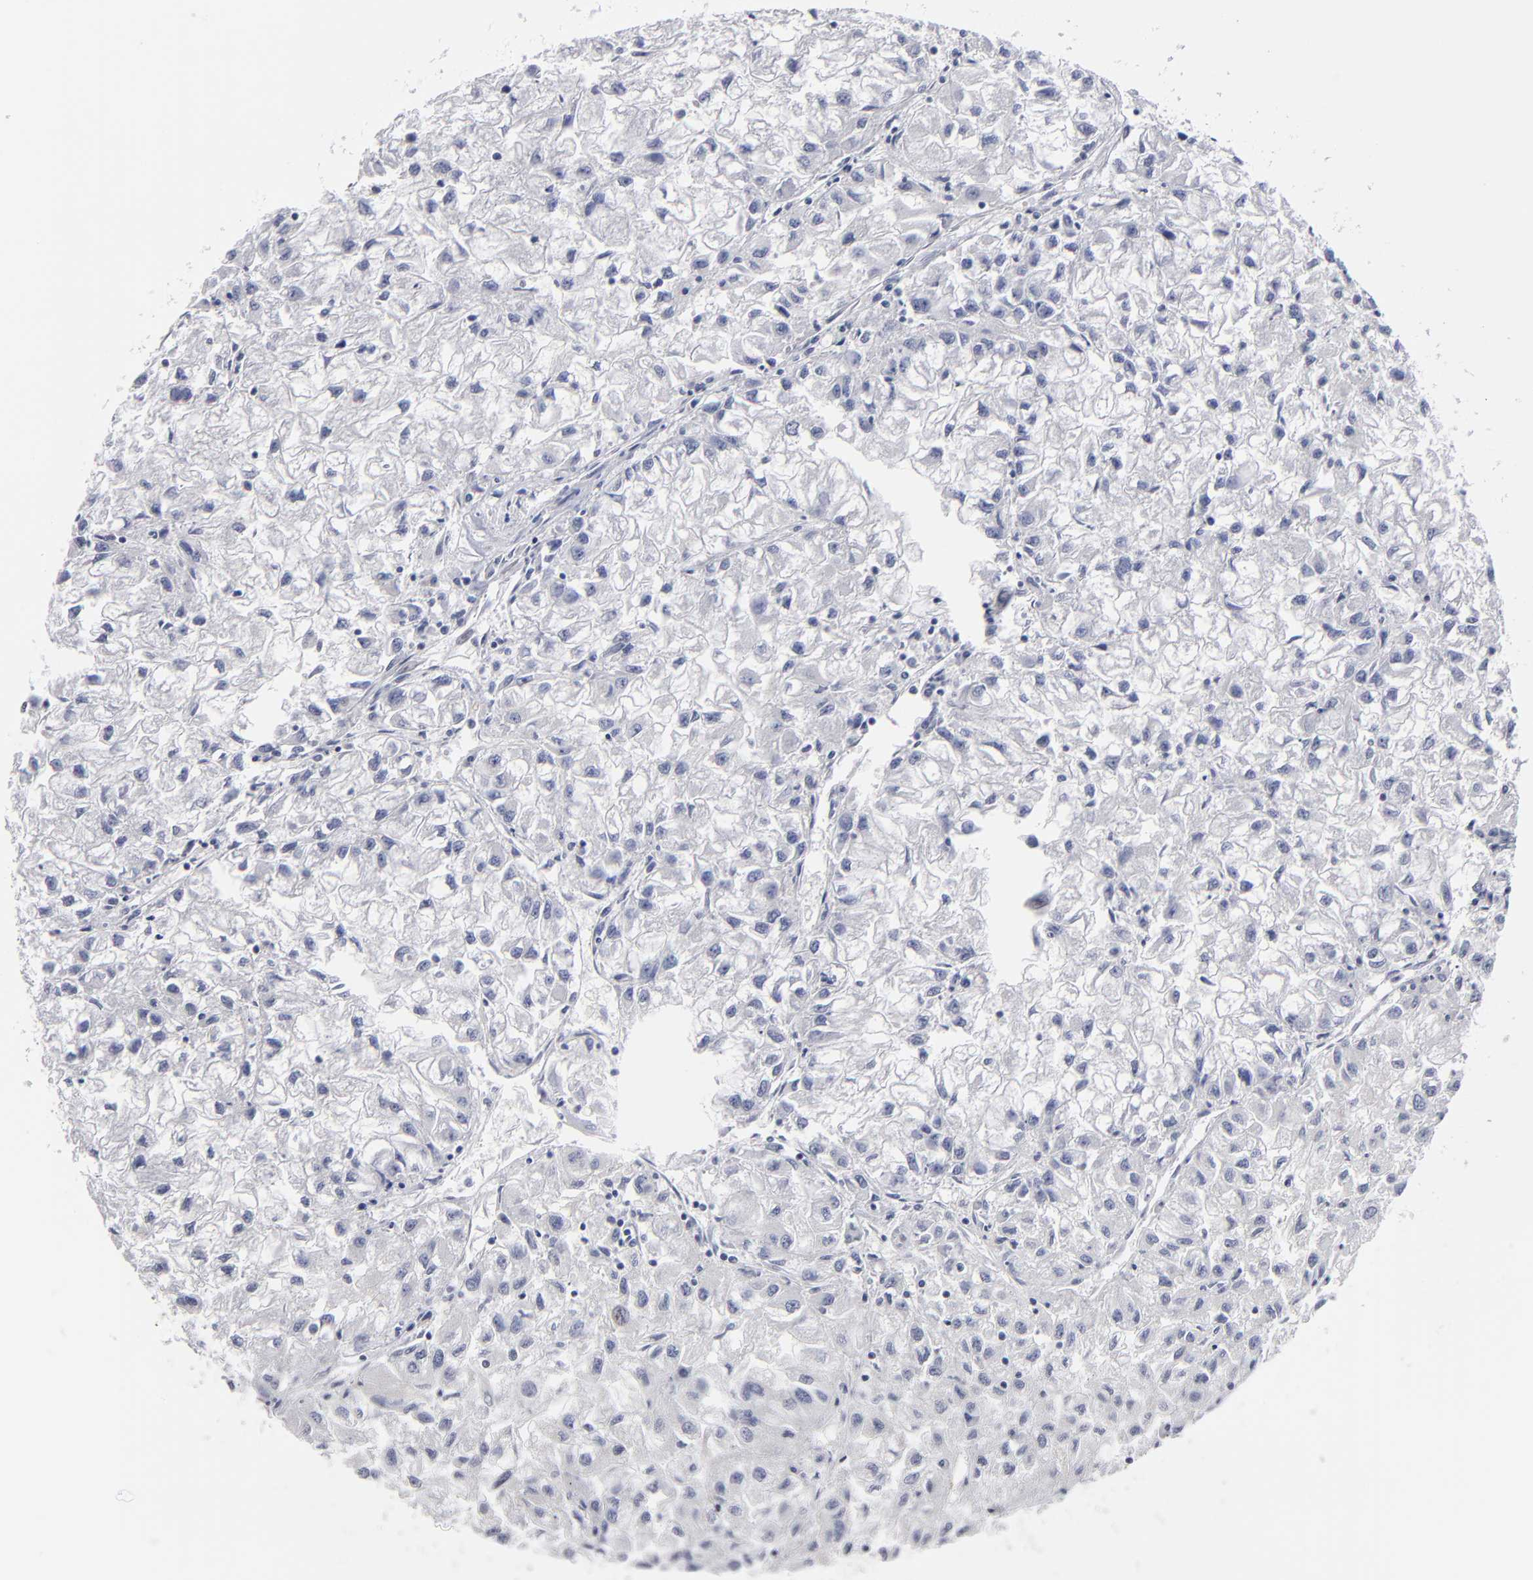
{"staining": {"intensity": "negative", "quantity": "none", "location": "none"}, "tissue": "renal cancer", "cell_type": "Tumor cells", "image_type": "cancer", "snomed": [{"axis": "morphology", "description": "Adenocarcinoma, NOS"}, {"axis": "topography", "description": "Kidney"}], "caption": "DAB (3,3'-diaminobenzidine) immunohistochemical staining of renal cancer (adenocarcinoma) demonstrates no significant staining in tumor cells. (DAB immunohistochemistry with hematoxylin counter stain).", "gene": "RPH3A", "patient": {"sex": "male", "age": 59}}